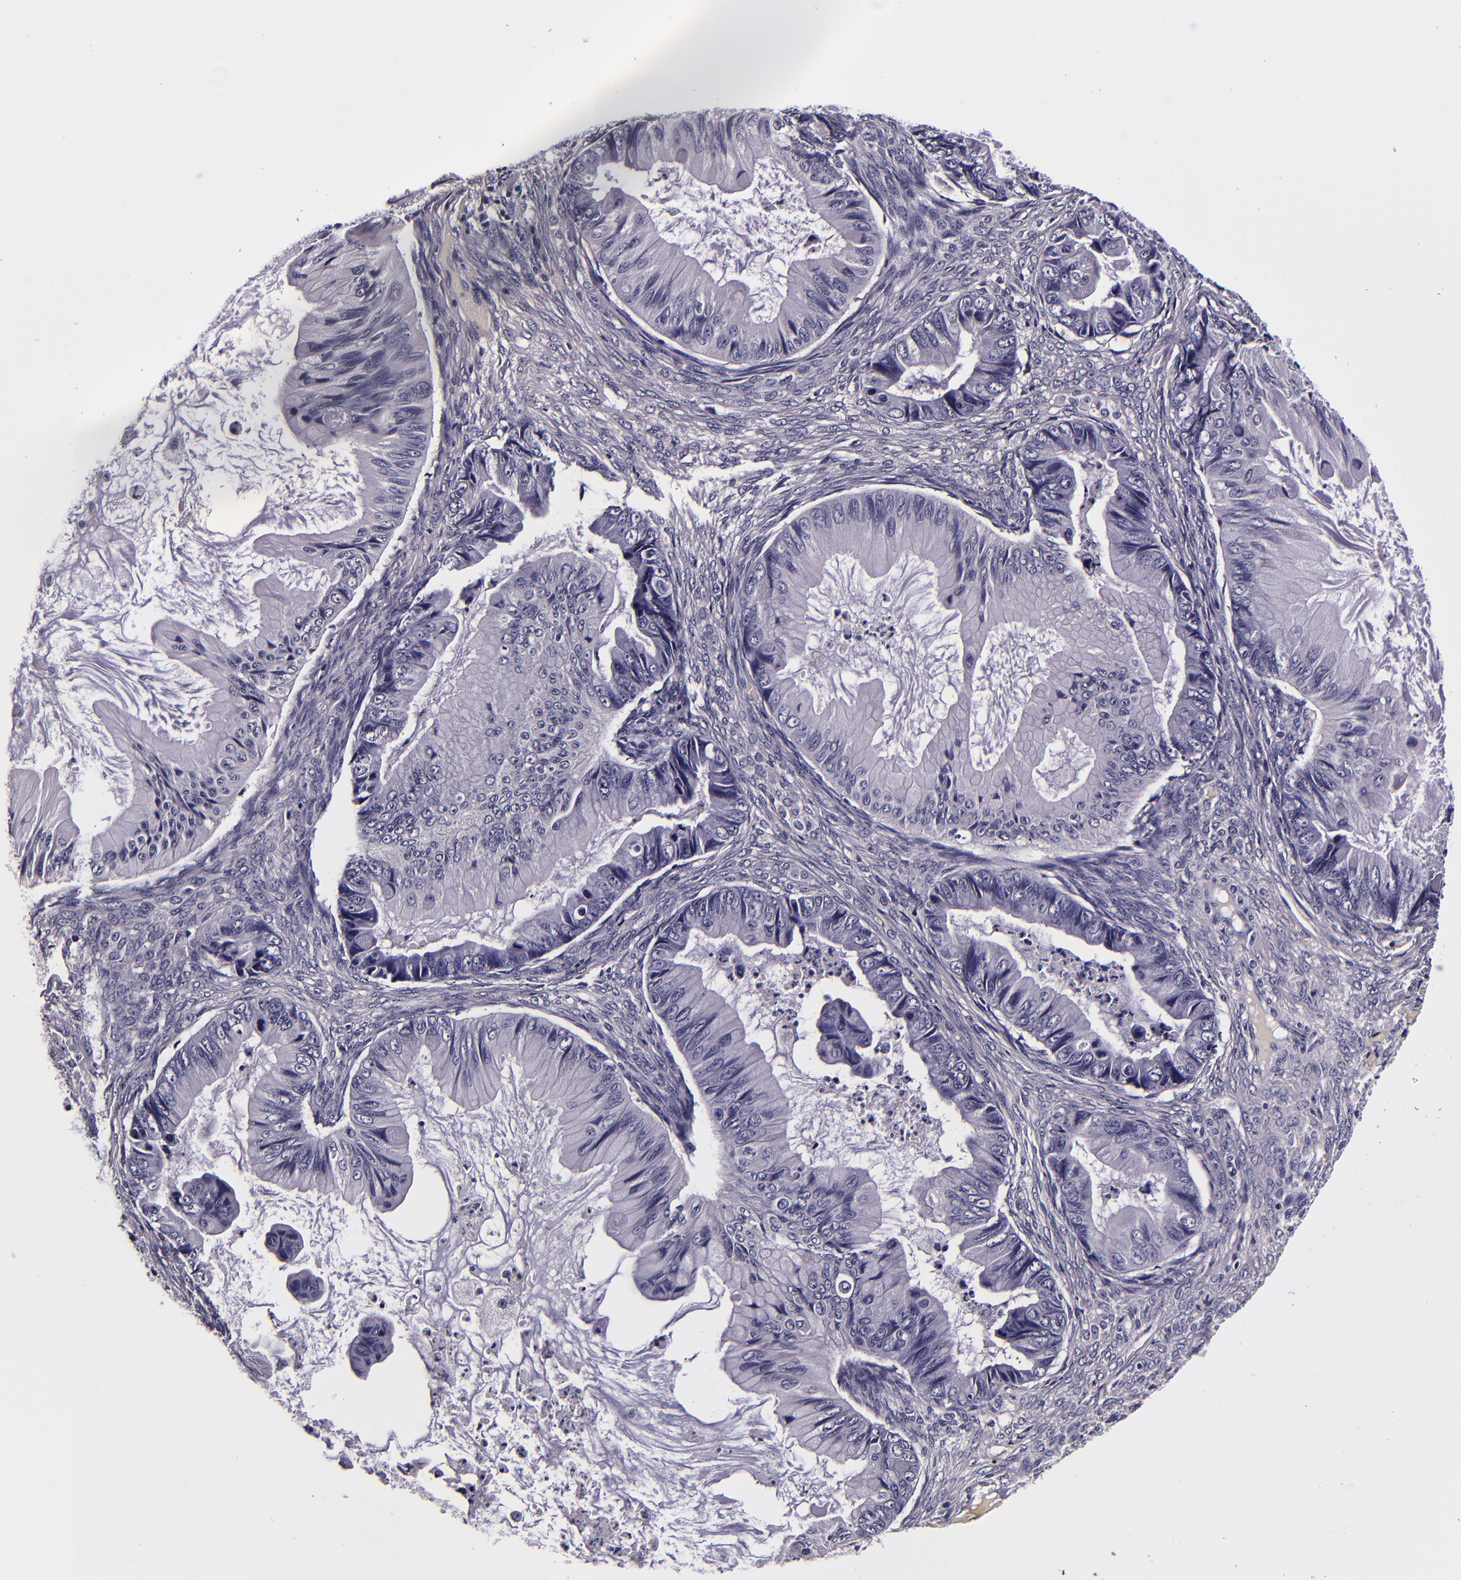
{"staining": {"intensity": "negative", "quantity": "none", "location": "none"}, "tissue": "ovarian cancer", "cell_type": "Tumor cells", "image_type": "cancer", "snomed": [{"axis": "morphology", "description": "Cystadenocarcinoma, mucinous, NOS"}, {"axis": "topography", "description": "Ovary"}], "caption": "Immunohistochemical staining of human ovarian mucinous cystadenocarcinoma exhibits no significant staining in tumor cells.", "gene": "FBN1", "patient": {"sex": "female", "age": 36}}